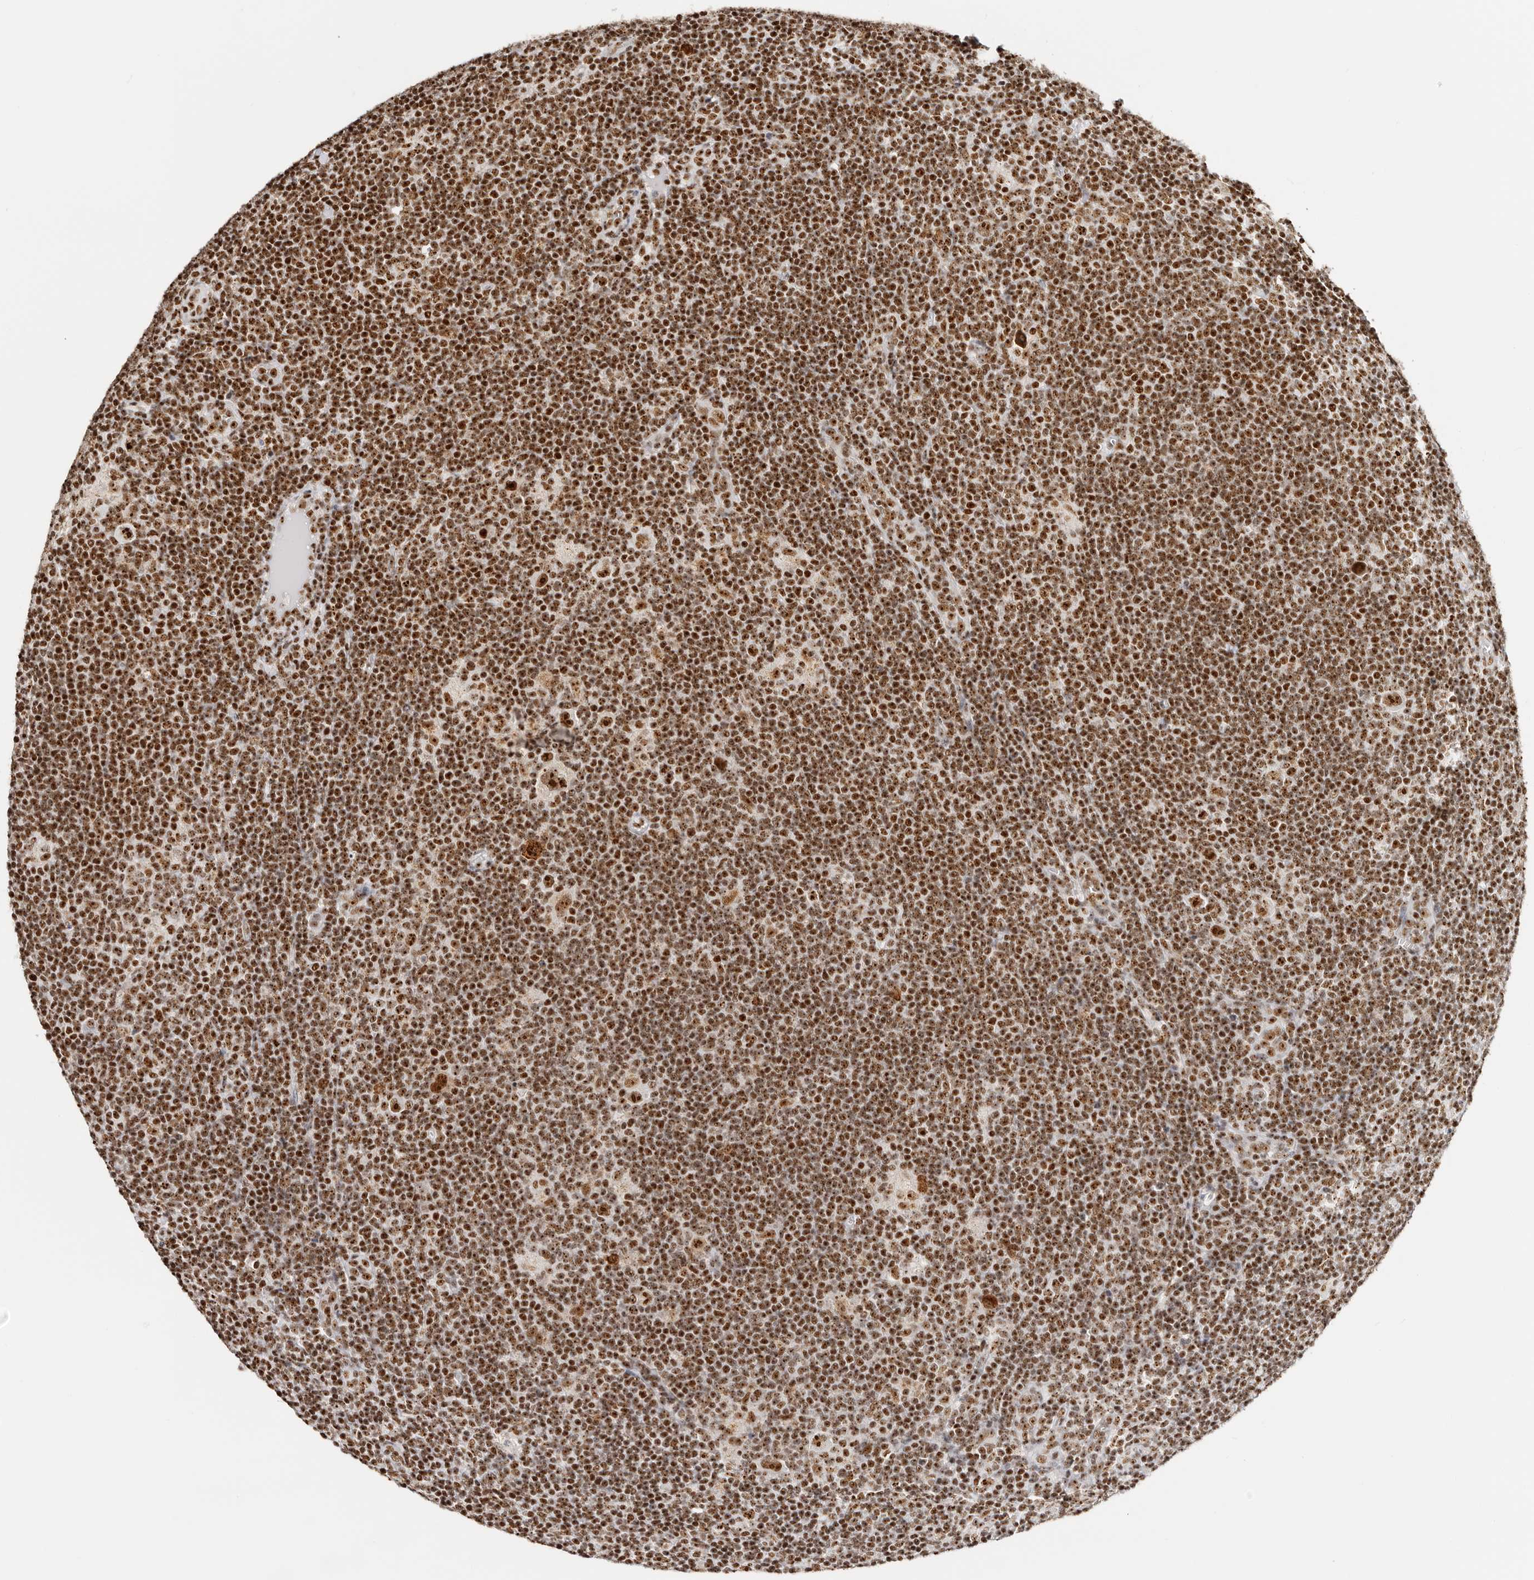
{"staining": {"intensity": "strong", "quantity": ">75%", "location": "nuclear"}, "tissue": "lymphoma", "cell_type": "Tumor cells", "image_type": "cancer", "snomed": [{"axis": "morphology", "description": "Hodgkin's disease, NOS"}, {"axis": "topography", "description": "Lymph node"}], "caption": "Lymphoma stained with a brown dye shows strong nuclear positive staining in approximately >75% of tumor cells.", "gene": "IQGAP3", "patient": {"sex": "female", "age": 57}}